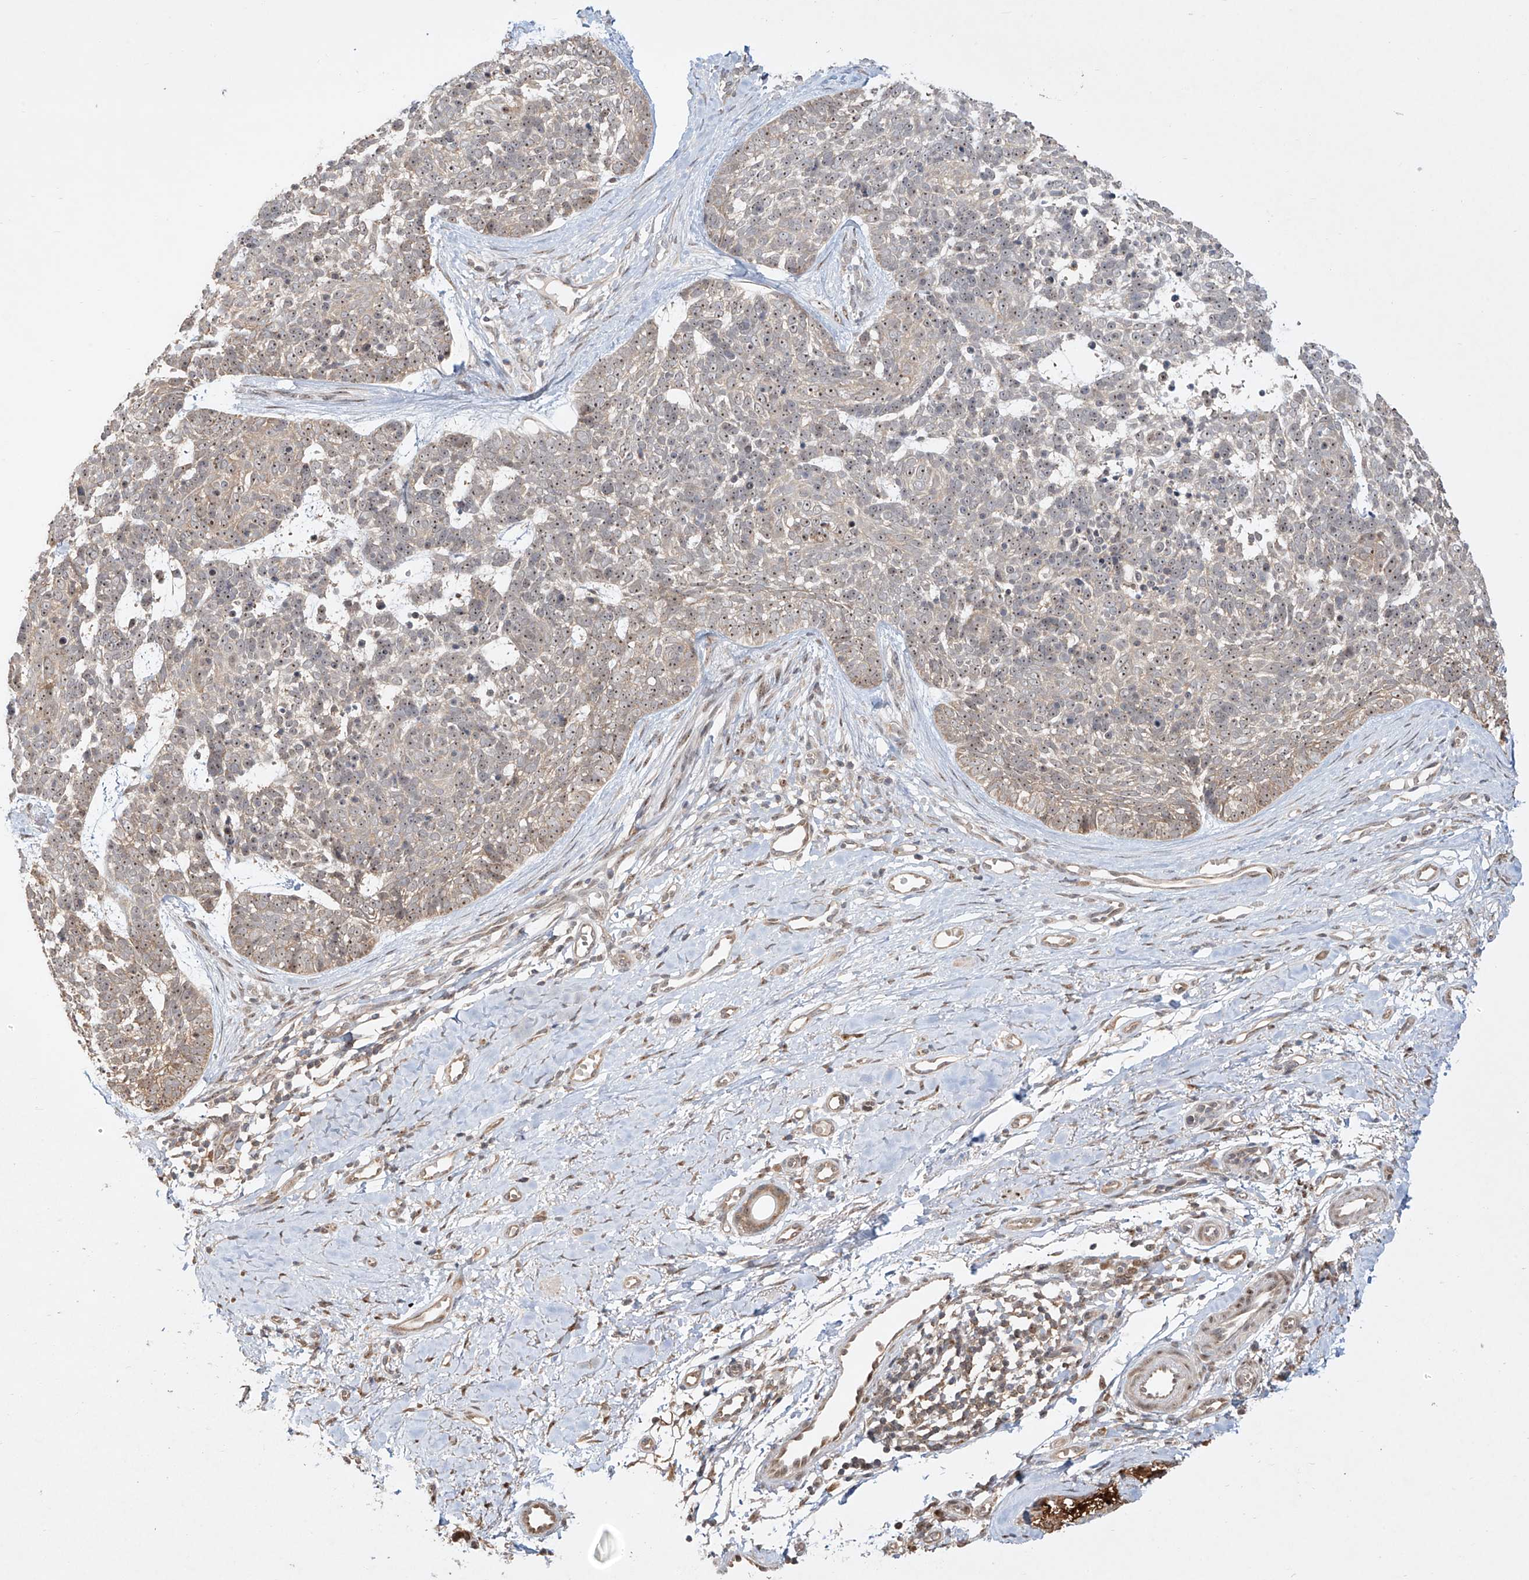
{"staining": {"intensity": "weak", "quantity": "25%-75%", "location": "nuclear"}, "tissue": "skin cancer", "cell_type": "Tumor cells", "image_type": "cancer", "snomed": [{"axis": "morphology", "description": "Basal cell carcinoma"}, {"axis": "topography", "description": "Skin"}], "caption": "Basal cell carcinoma (skin) tissue reveals weak nuclear staining in about 25%-75% of tumor cells, visualized by immunohistochemistry.", "gene": "TASP1", "patient": {"sex": "female", "age": 81}}